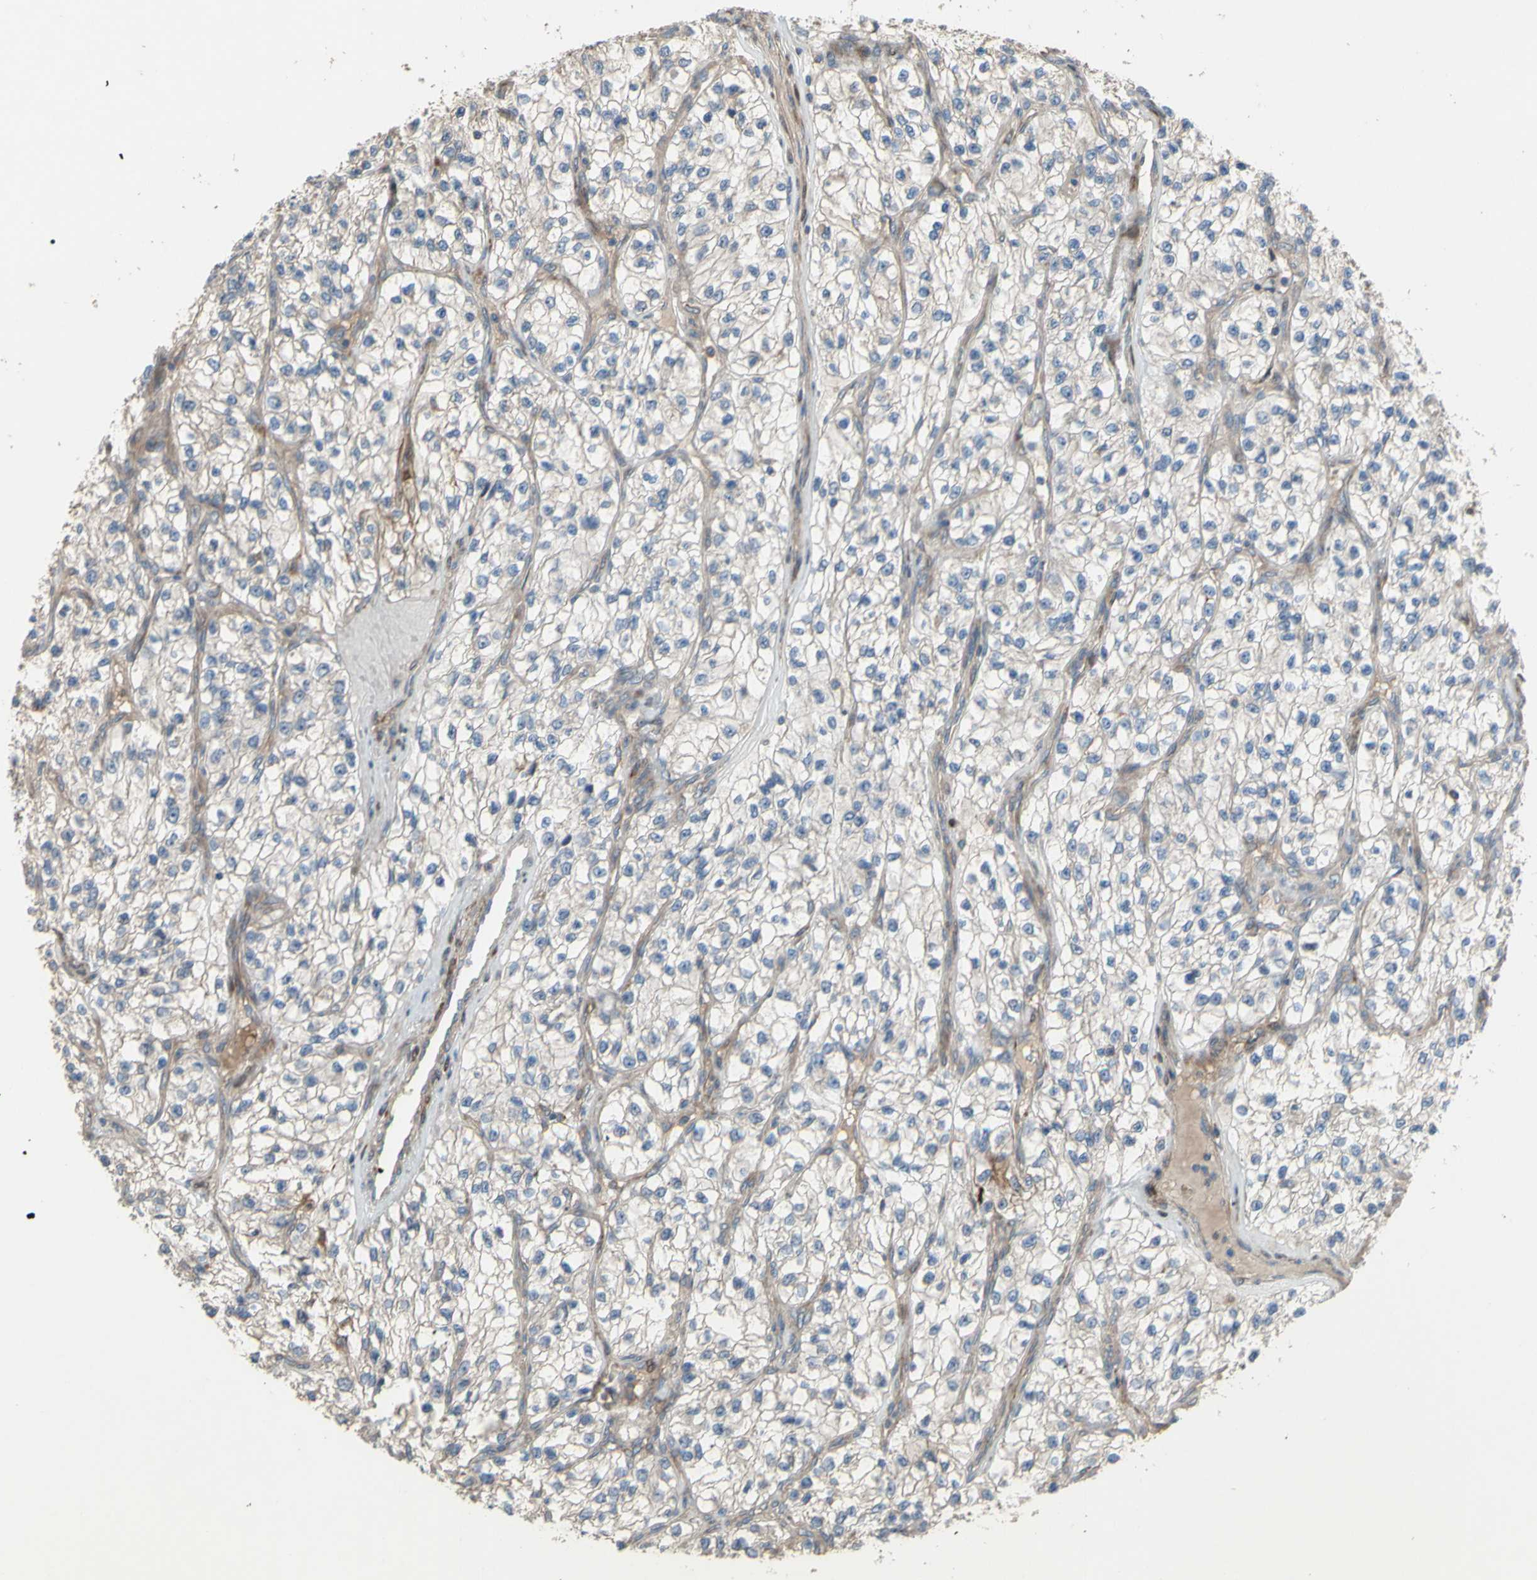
{"staining": {"intensity": "negative", "quantity": "none", "location": "none"}, "tissue": "renal cancer", "cell_type": "Tumor cells", "image_type": "cancer", "snomed": [{"axis": "morphology", "description": "Adenocarcinoma, NOS"}, {"axis": "topography", "description": "Kidney"}], "caption": "DAB immunohistochemical staining of renal cancer (adenocarcinoma) demonstrates no significant staining in tumor cells.", "gene": "SPTLC1", "patient": {"sex": "female", "age": 57}}